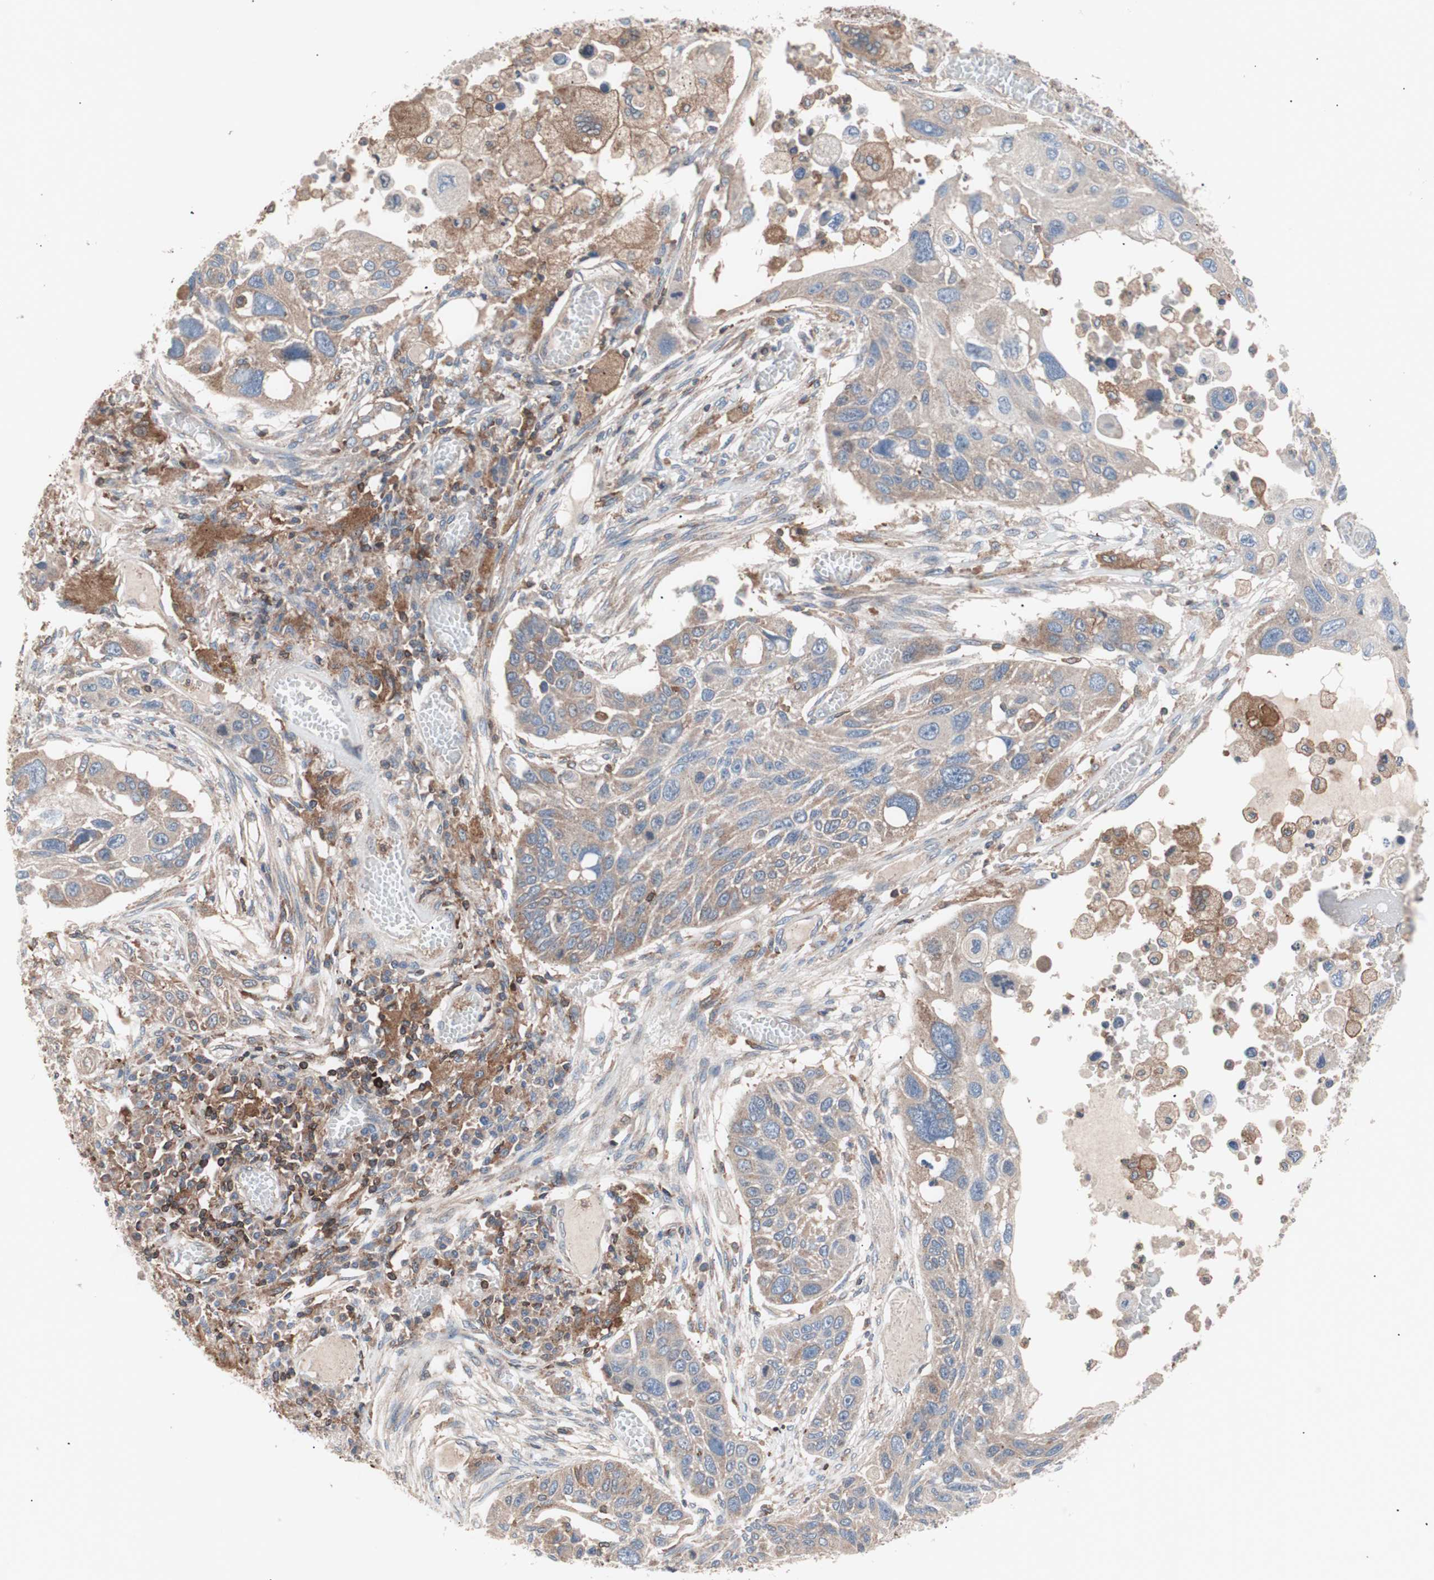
{"staining": {"intensity": "moderate", "quantity": ">75%", "location": "cytoplasmic/membranous"}, "tissue": "lung cancer", "cell_type": "Tumor cells", "image_type": "cancer", "snomed": [{"axis": "morphology", "description": "Squamous cell carcinoma, NOS"}, {"axis": "topography", "description": "Lung"}], "caption": "Immunohistochemical staining of human lung cancer (squamous cell carcinoma) demonstrates medium levels of moderate cytoplasmic/membranous protein expression in about >75% of tumor cells.", "gene": "PIK3R1", "patient": {"sex": "male", "age": 71}}